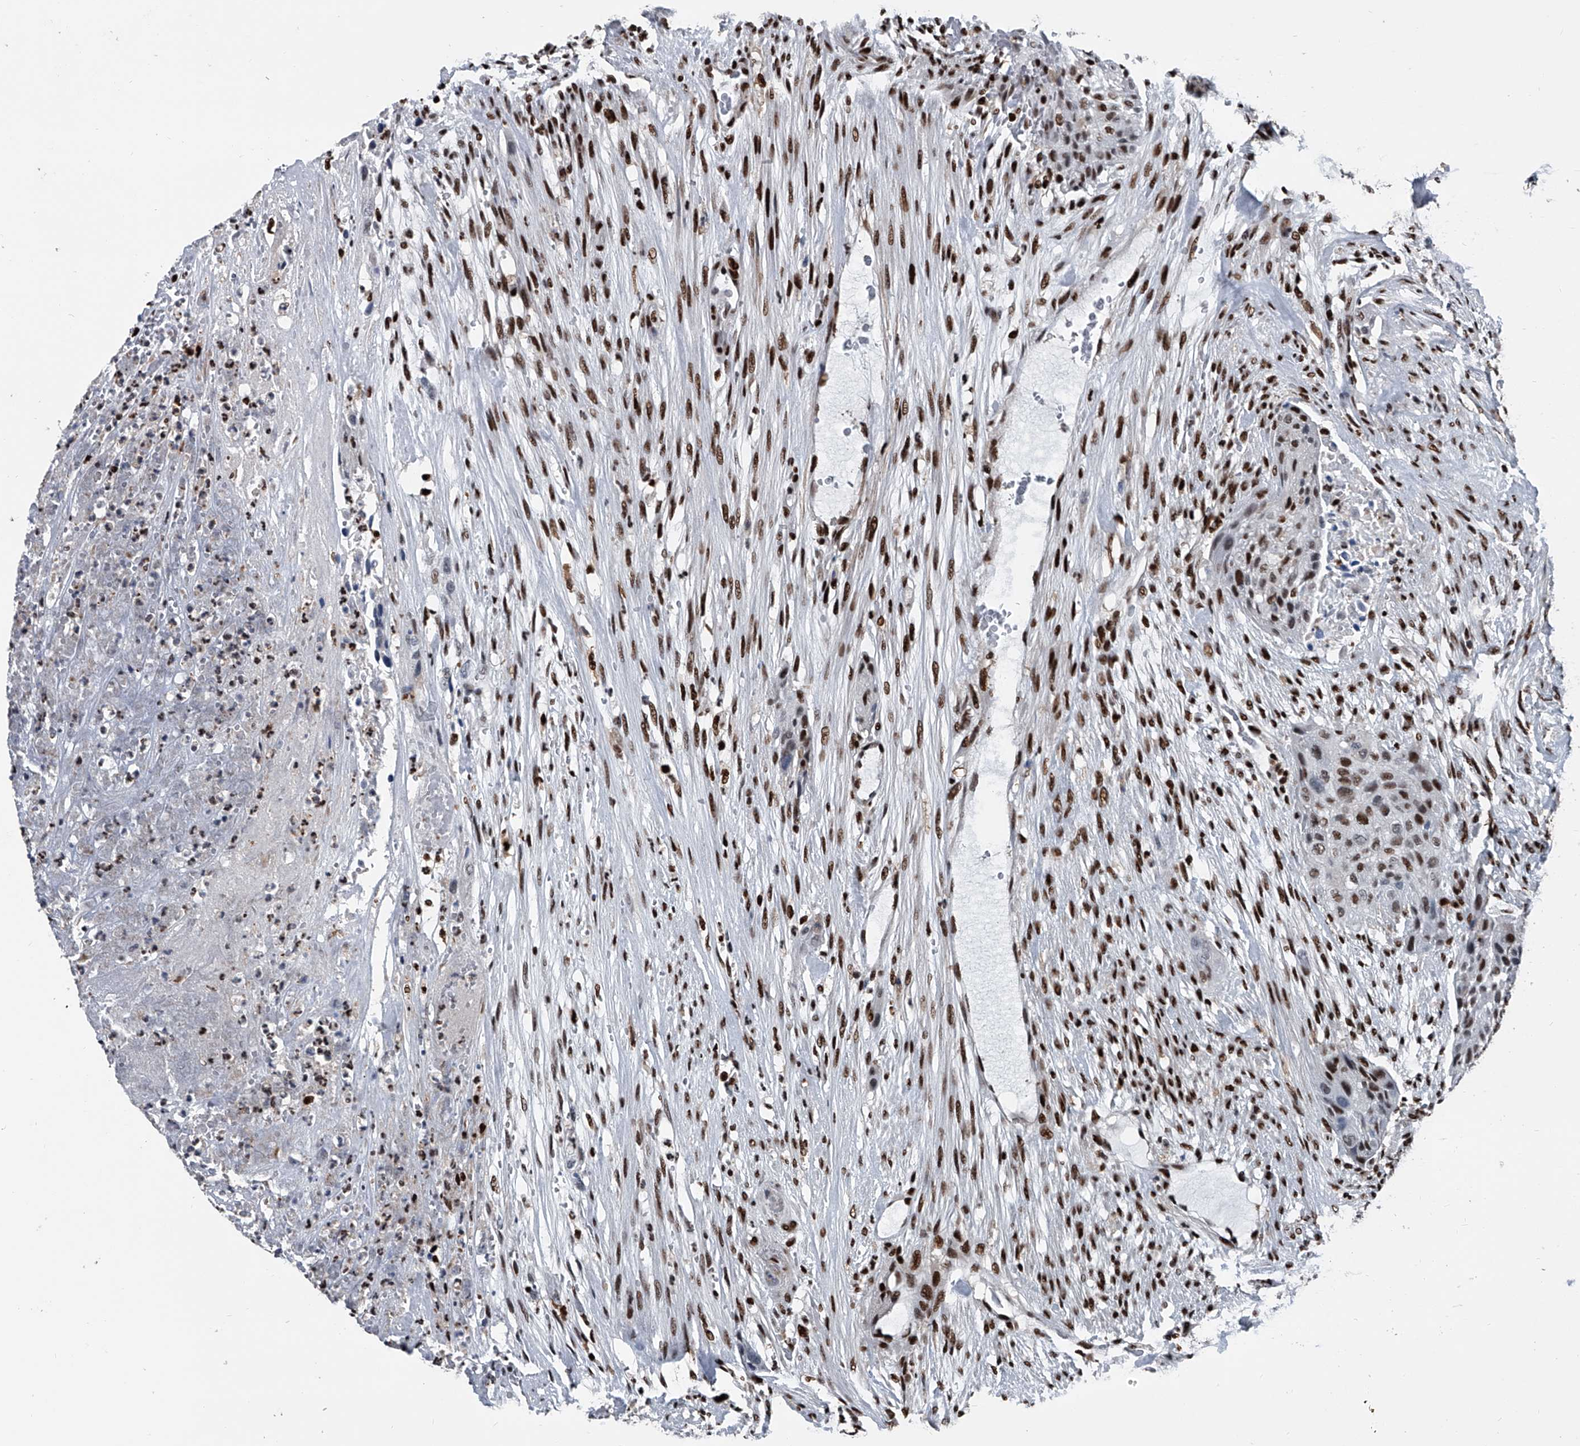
{"staining": {"intensity": "moderate", "quantity": "25%-75%", "location": "nuclear"}, "tissue": "urothelial cancer", "cell_type": "Tumor cells", "image_type": "cancer", "snomed": [{"axis": "morphology", "description": "Urothelial carcinoma, High grade"}, {"axis": "topography", "description": "Urinary bladder"}], "caption": "A histopathology image of human urothelial cancer stained for a protein displays moderate nuclear brown staining in tumor cells.", "gene": "FKBP5", "patient": {"sex": "male", "age": 35}}